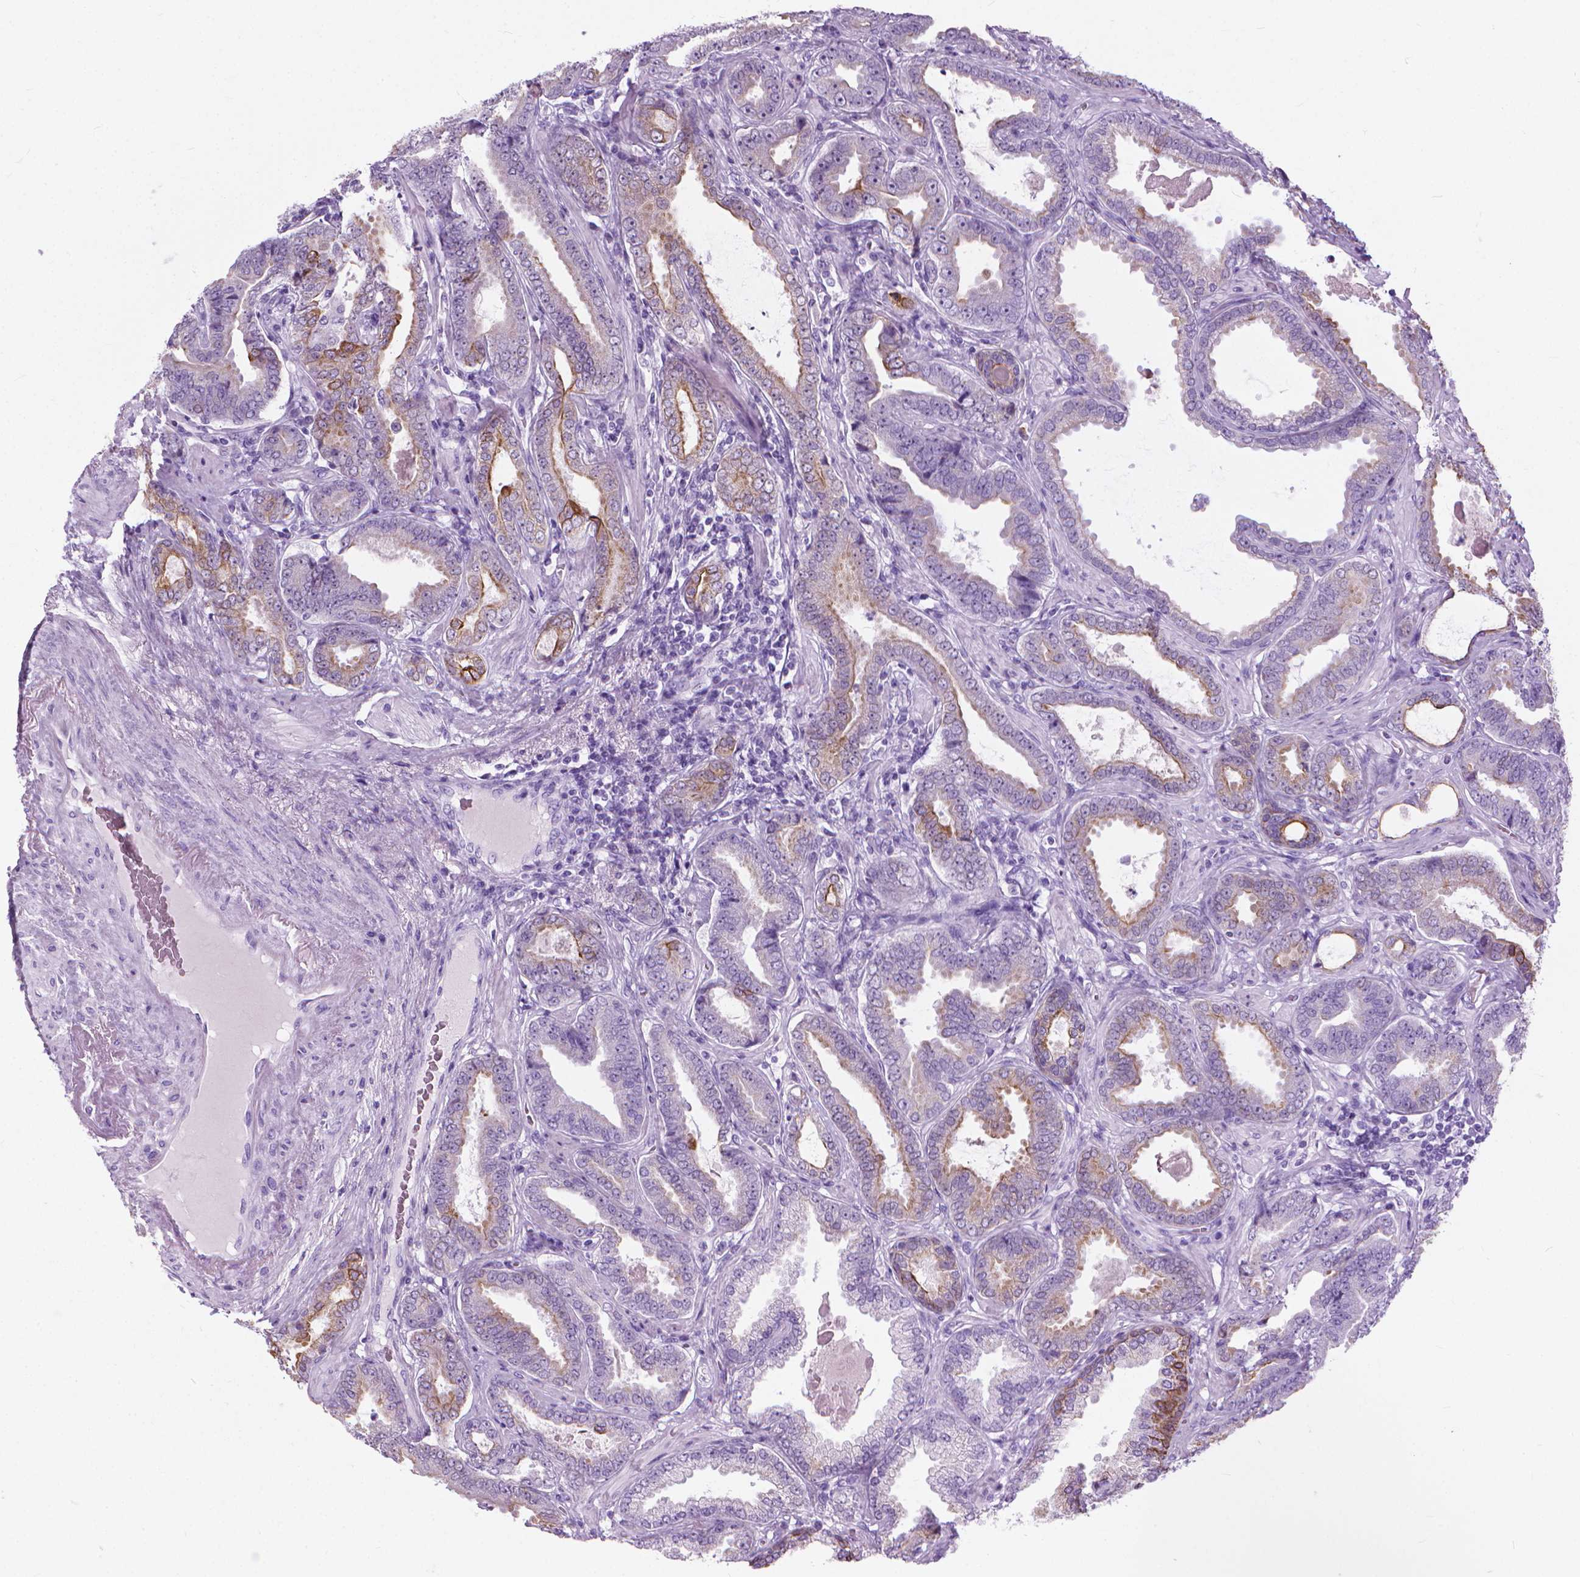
{"staining": {"intensity": "moderate", "quantity": "<25%", "location": "cytoplasmic/membranous"}, "tissue": "prostate cancer", "cell_type": "Tumor cells", "image_type": "cancer", "snomed": [{"axis": "morphology", "description": "Adenocarcinoma, NOS"}, {"axis": "topography", "description": "Prostate"}], "caption": "Prostate cancer (adenocarcinoma) stained with a brown dye shows moderate cytoplasmic/membranous positive positivity in about <25% of tumor cells.", "gene": "HTR2B", "patient": {"sex": "male", "age": 64}}